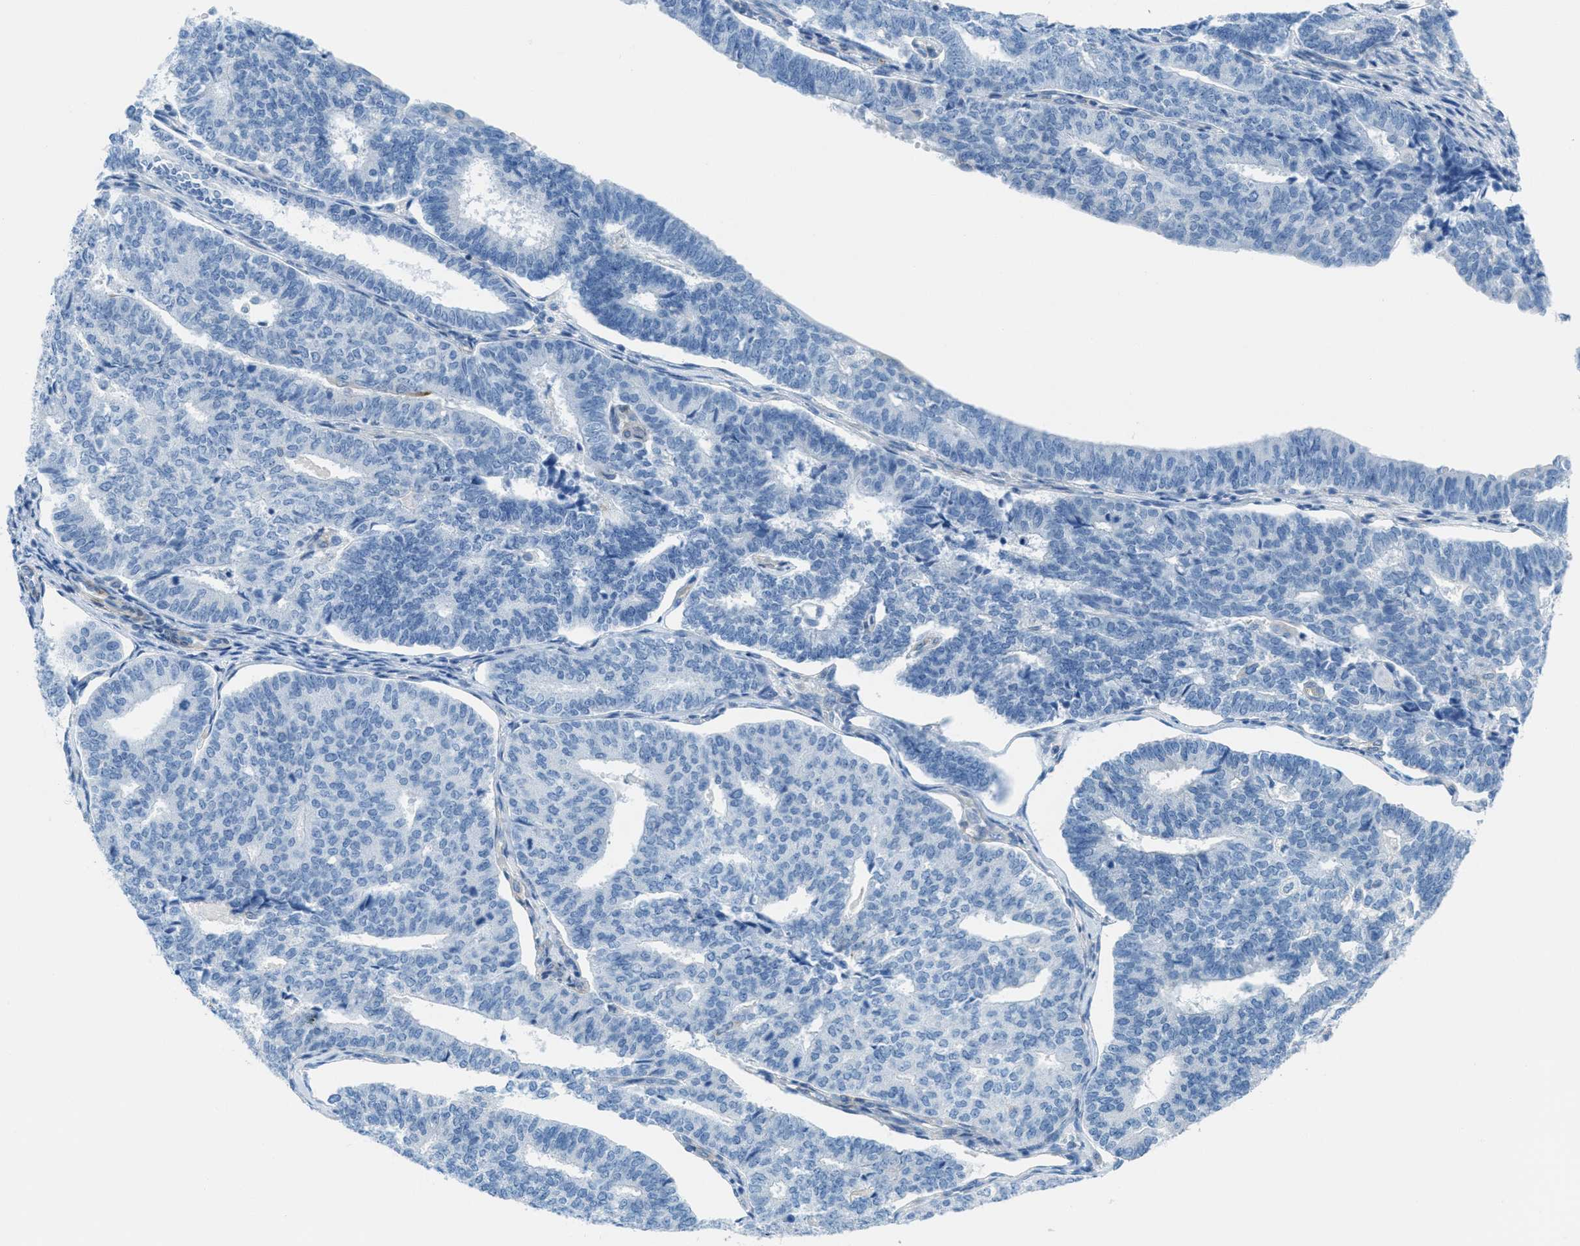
{"staining": {"intensity": "negative", "quantity": "none", "location": "none"}, "tissue": "endometrial cancer", "cell_type": "Tumor cells", "image_type": "cancer", "snomed": [{"axis": "morphology", "description": "Adenocarcinoma, NOS"}, {"axis": "topography", "description": "Endometrium"}], "caption": "Protein analysis of endometrial cancer (adenocarcinoma) displays no significant expression in tumor cells.", "gene": "MAPRE2", "patient": {"sex": "female", "age": 70}}